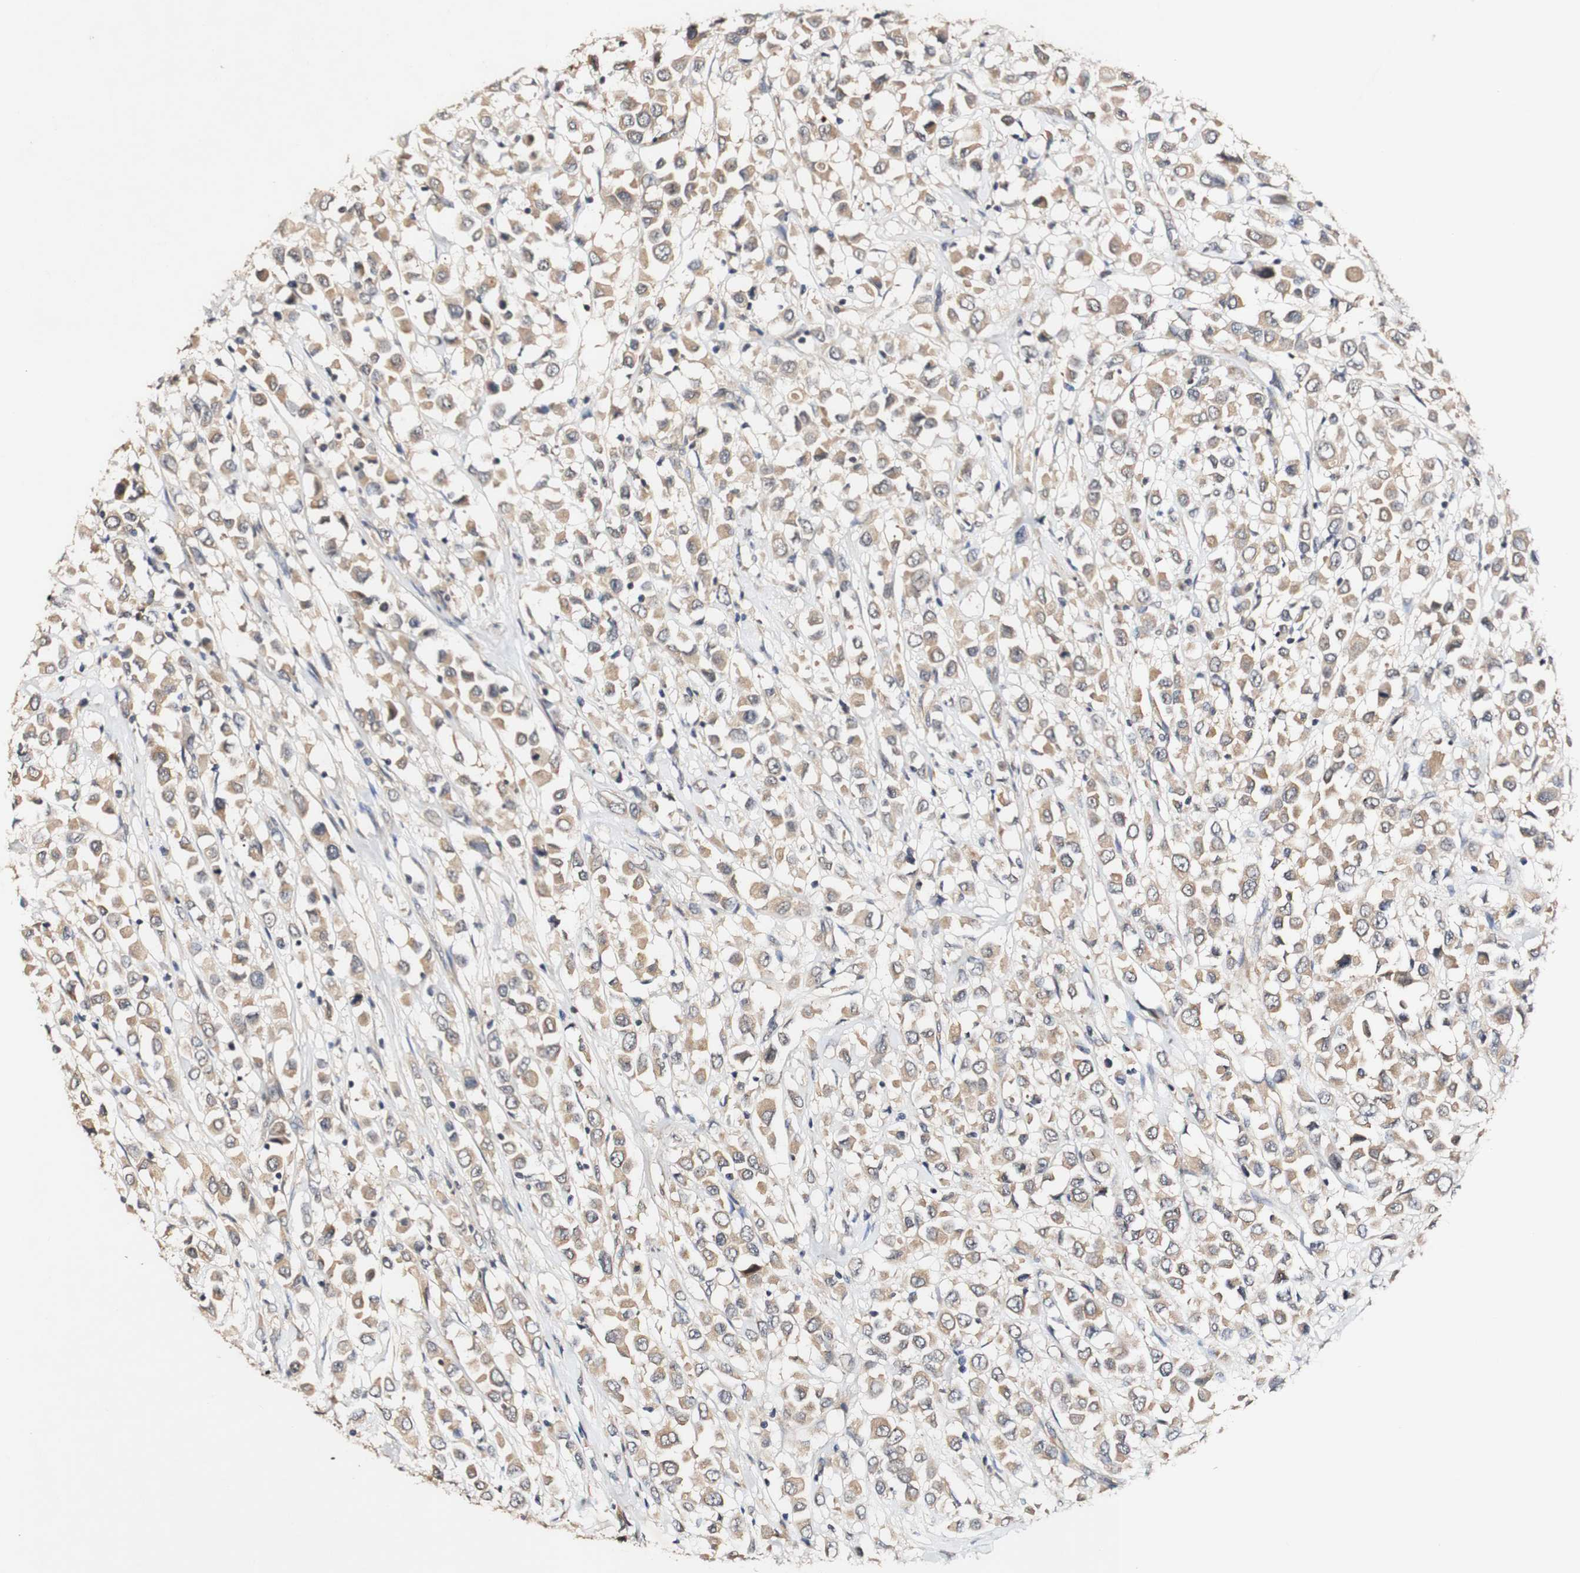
{"staining": {"intensity": "moderate", "quantity": ">75%", "location": "cytoplasmic/membranous"}, "tissue": "breast cancer", "cell_type": "Tumor cells", "image_type": "cancer", "snomed": [{"axis": "morphology", "description": "Duct carcinoma"}, {"axis": "topography", "description": "Breast"}], "caption": "An image of invasive ductal carcinoma (breast) stained for a protein exhibits moderate cytoplasmic/membranous brown staining in tumor cells.", "gene": "PIN1", "patient": {"sex": "female", "age": 61}}